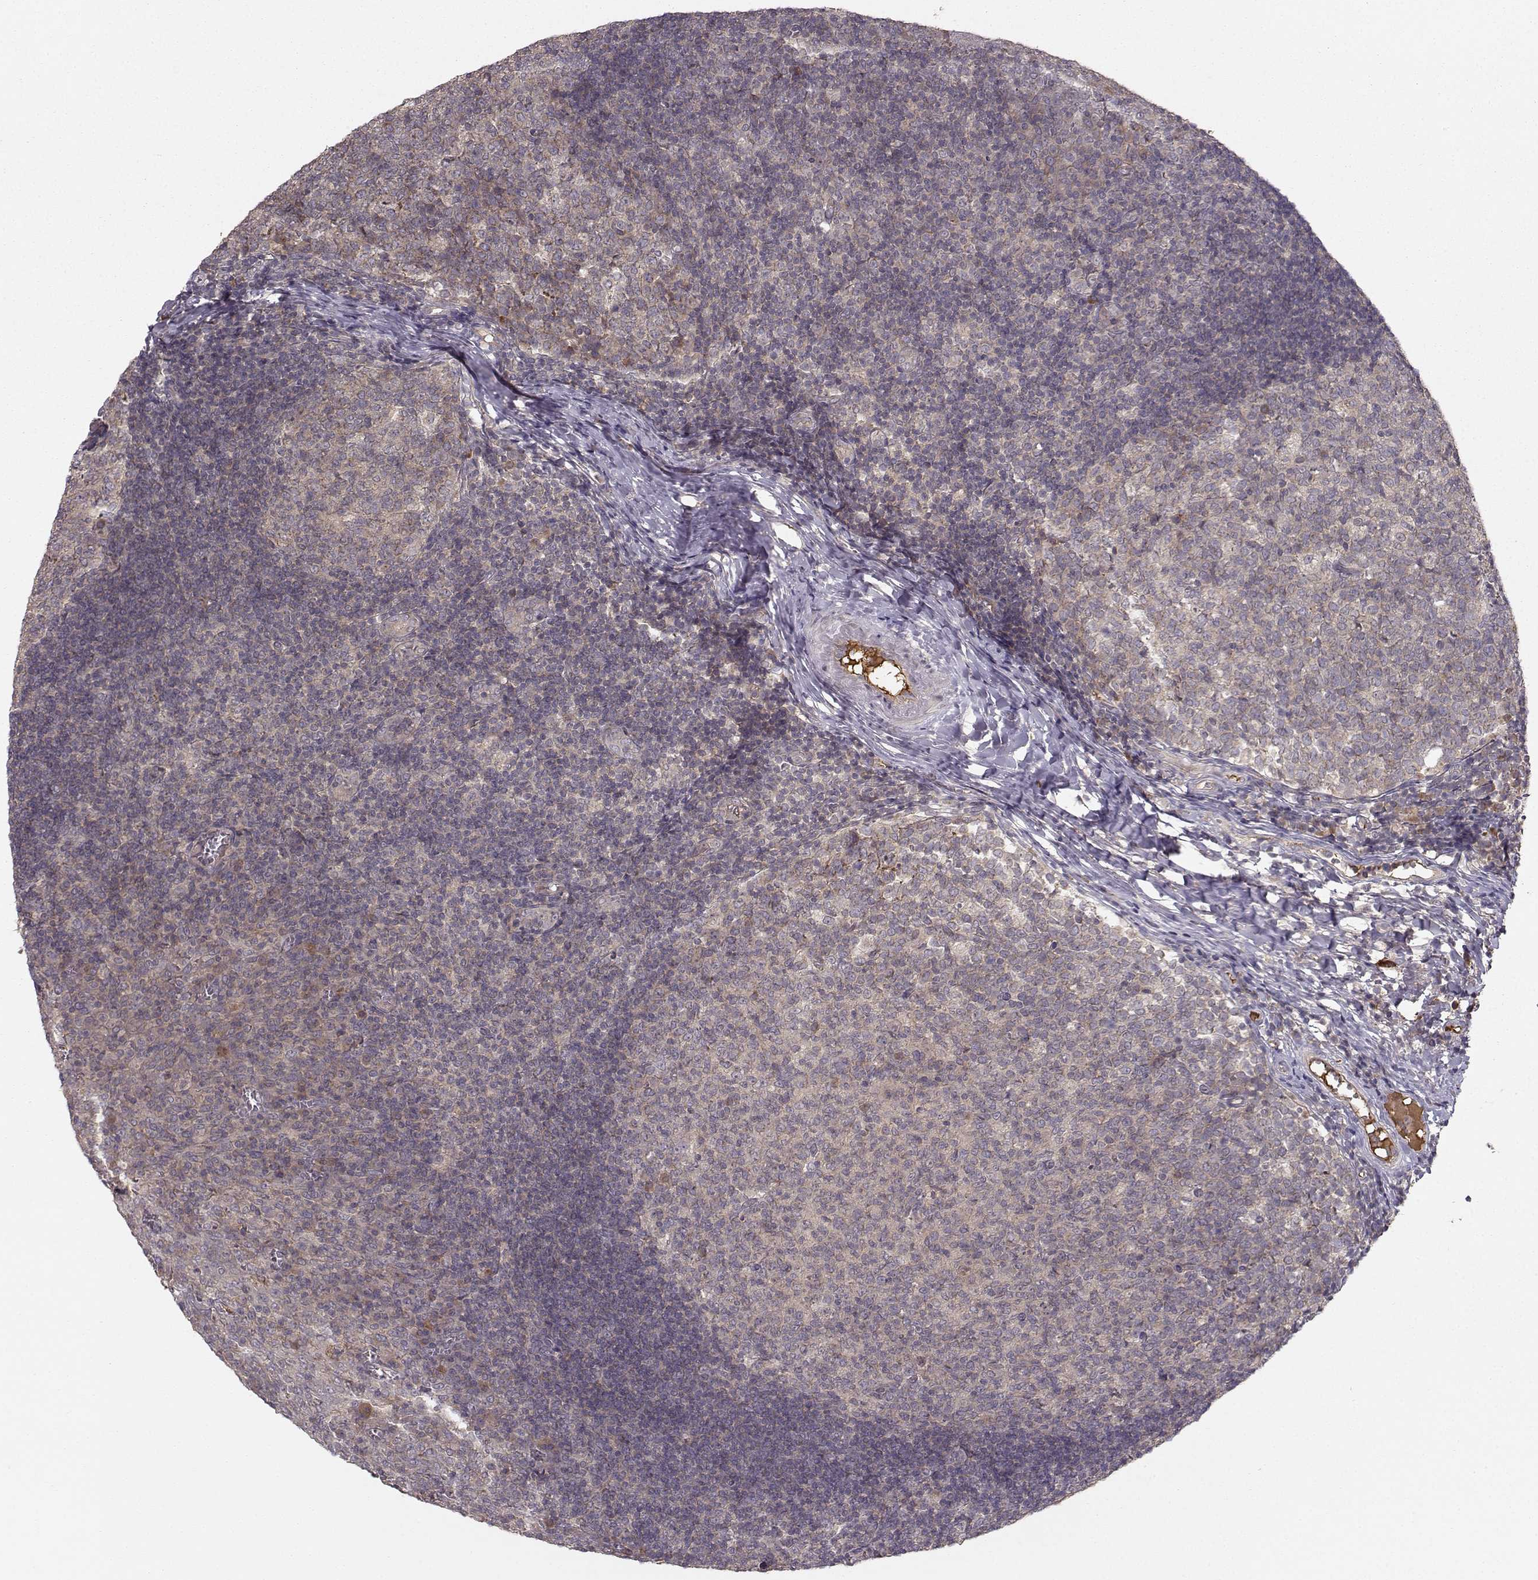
{"staining": {"intensity": "weak", "quantity": ">75%", "location": "cytoplasmic/membranous"}, "tissue": "tonsil", "cell_type": "Germinal center cells", "image_type": "normal", "snomed": [{"axis": "morphology", "description": "Normal tissue, NOS"}, {"axis": "topography", "description": "Tonsil"}], "caption": "Immunohistochemistry image of normal tonsil: tonsil stained using immunohistochemistry reveals low levels of weak protein expression localized specifically in the cytoplasmic/membranous of germinal center cells, appearing as a cytoplasmic/membranous brown color.", "gene": "WNT6", "patient": {"sex": "female", "age": 13}}